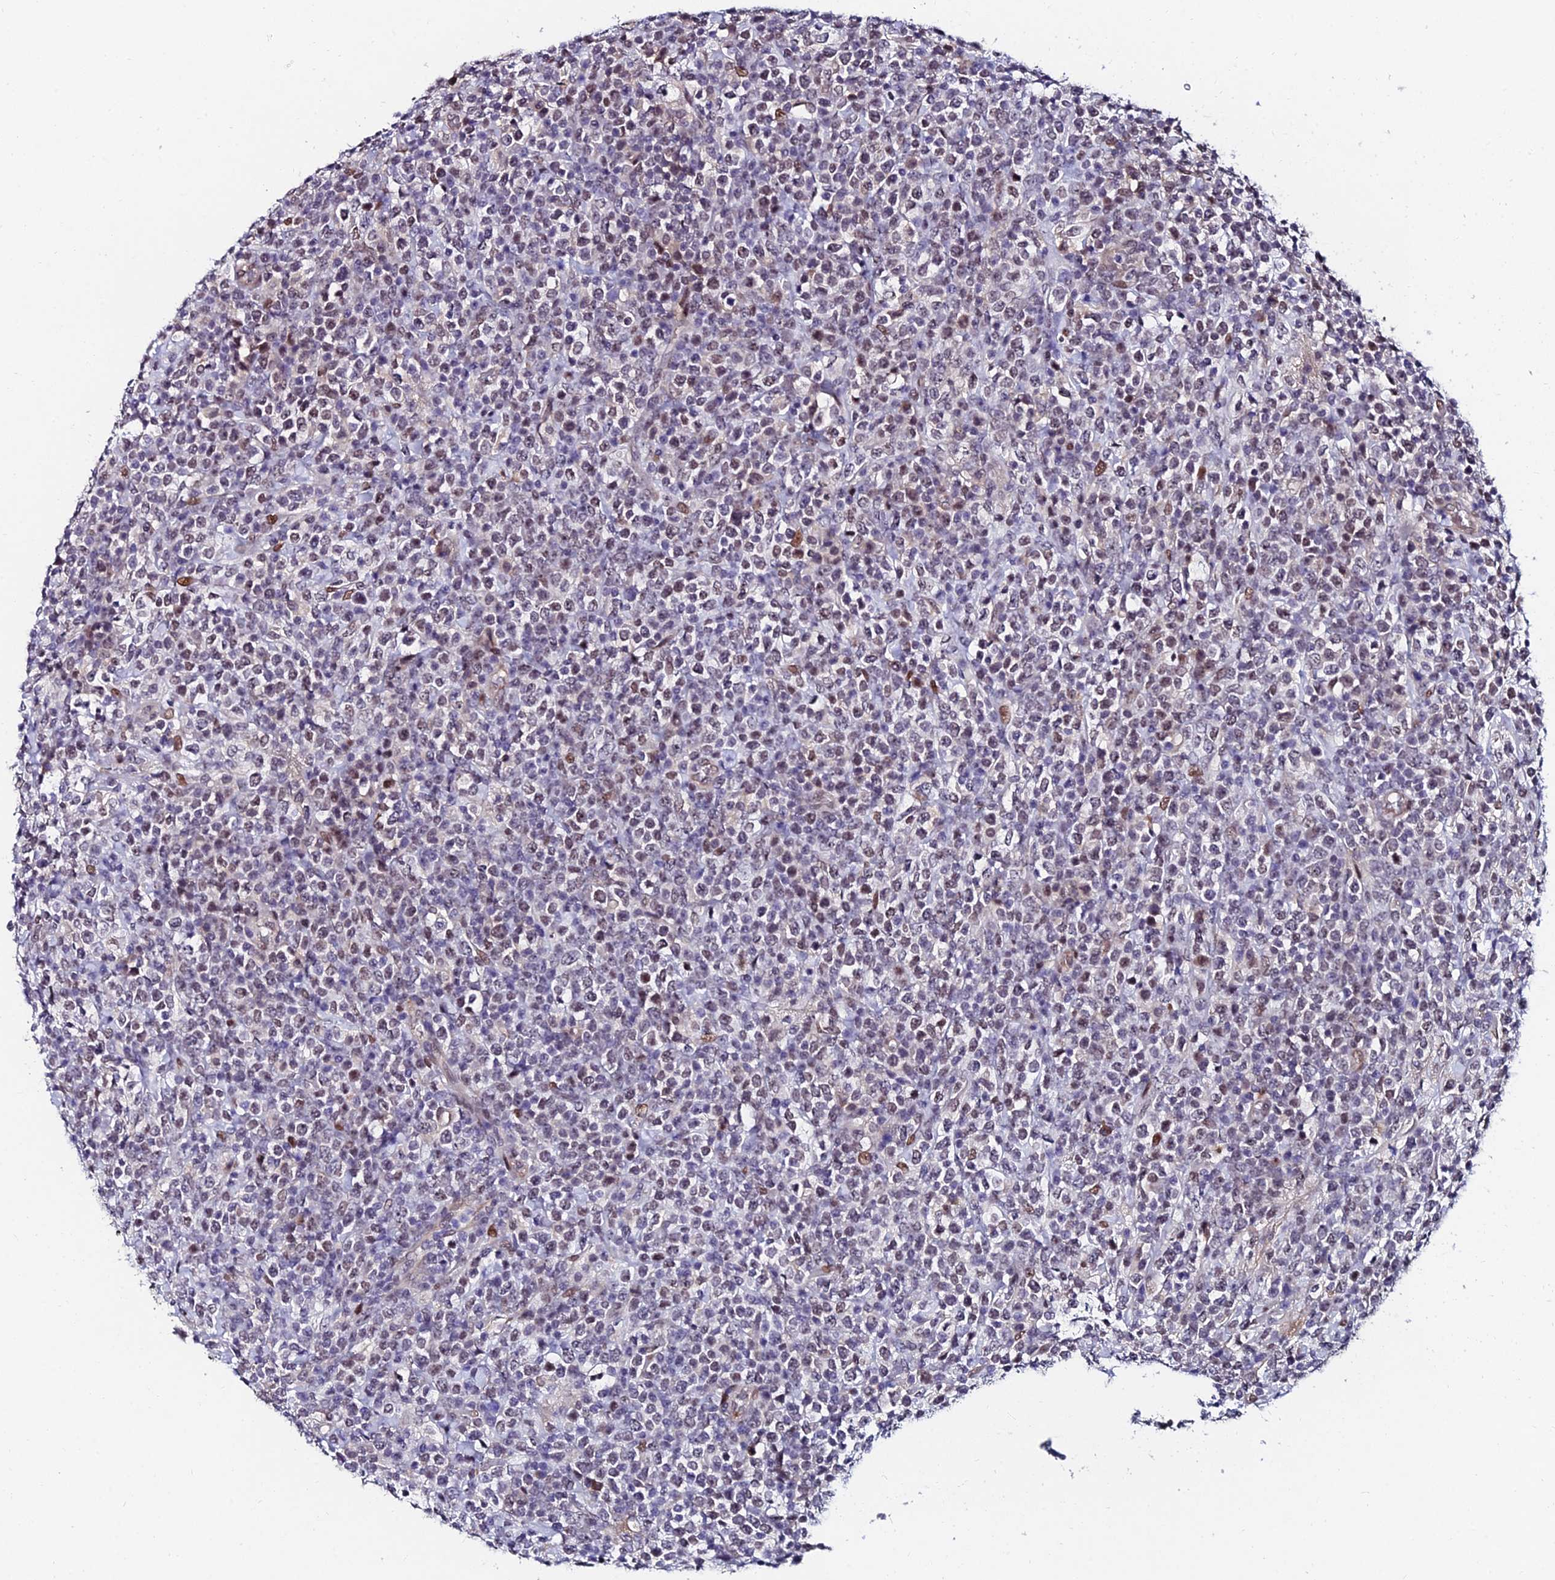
{"staining": {"intensity": "weak", "quantity": "<25%", "location": "nuclear"}, "tissue": "lymphoma", "cell_type": "Tumor cells", "image_type": "cancer", "snomed": [{"axis": "morphology", "description": "Malignant lymphoma, non-Hodgkin's type, High grade"}, {"axis": "topography", "description": "Colon"}], "caption": "An image of malignant lymphoma, non-Hodgkin's type (high-grade) stained for a protein shows no brown staining in tumor cells.", "gene": "TRIM24", "patient": {"sex": "female", "age": 53}}